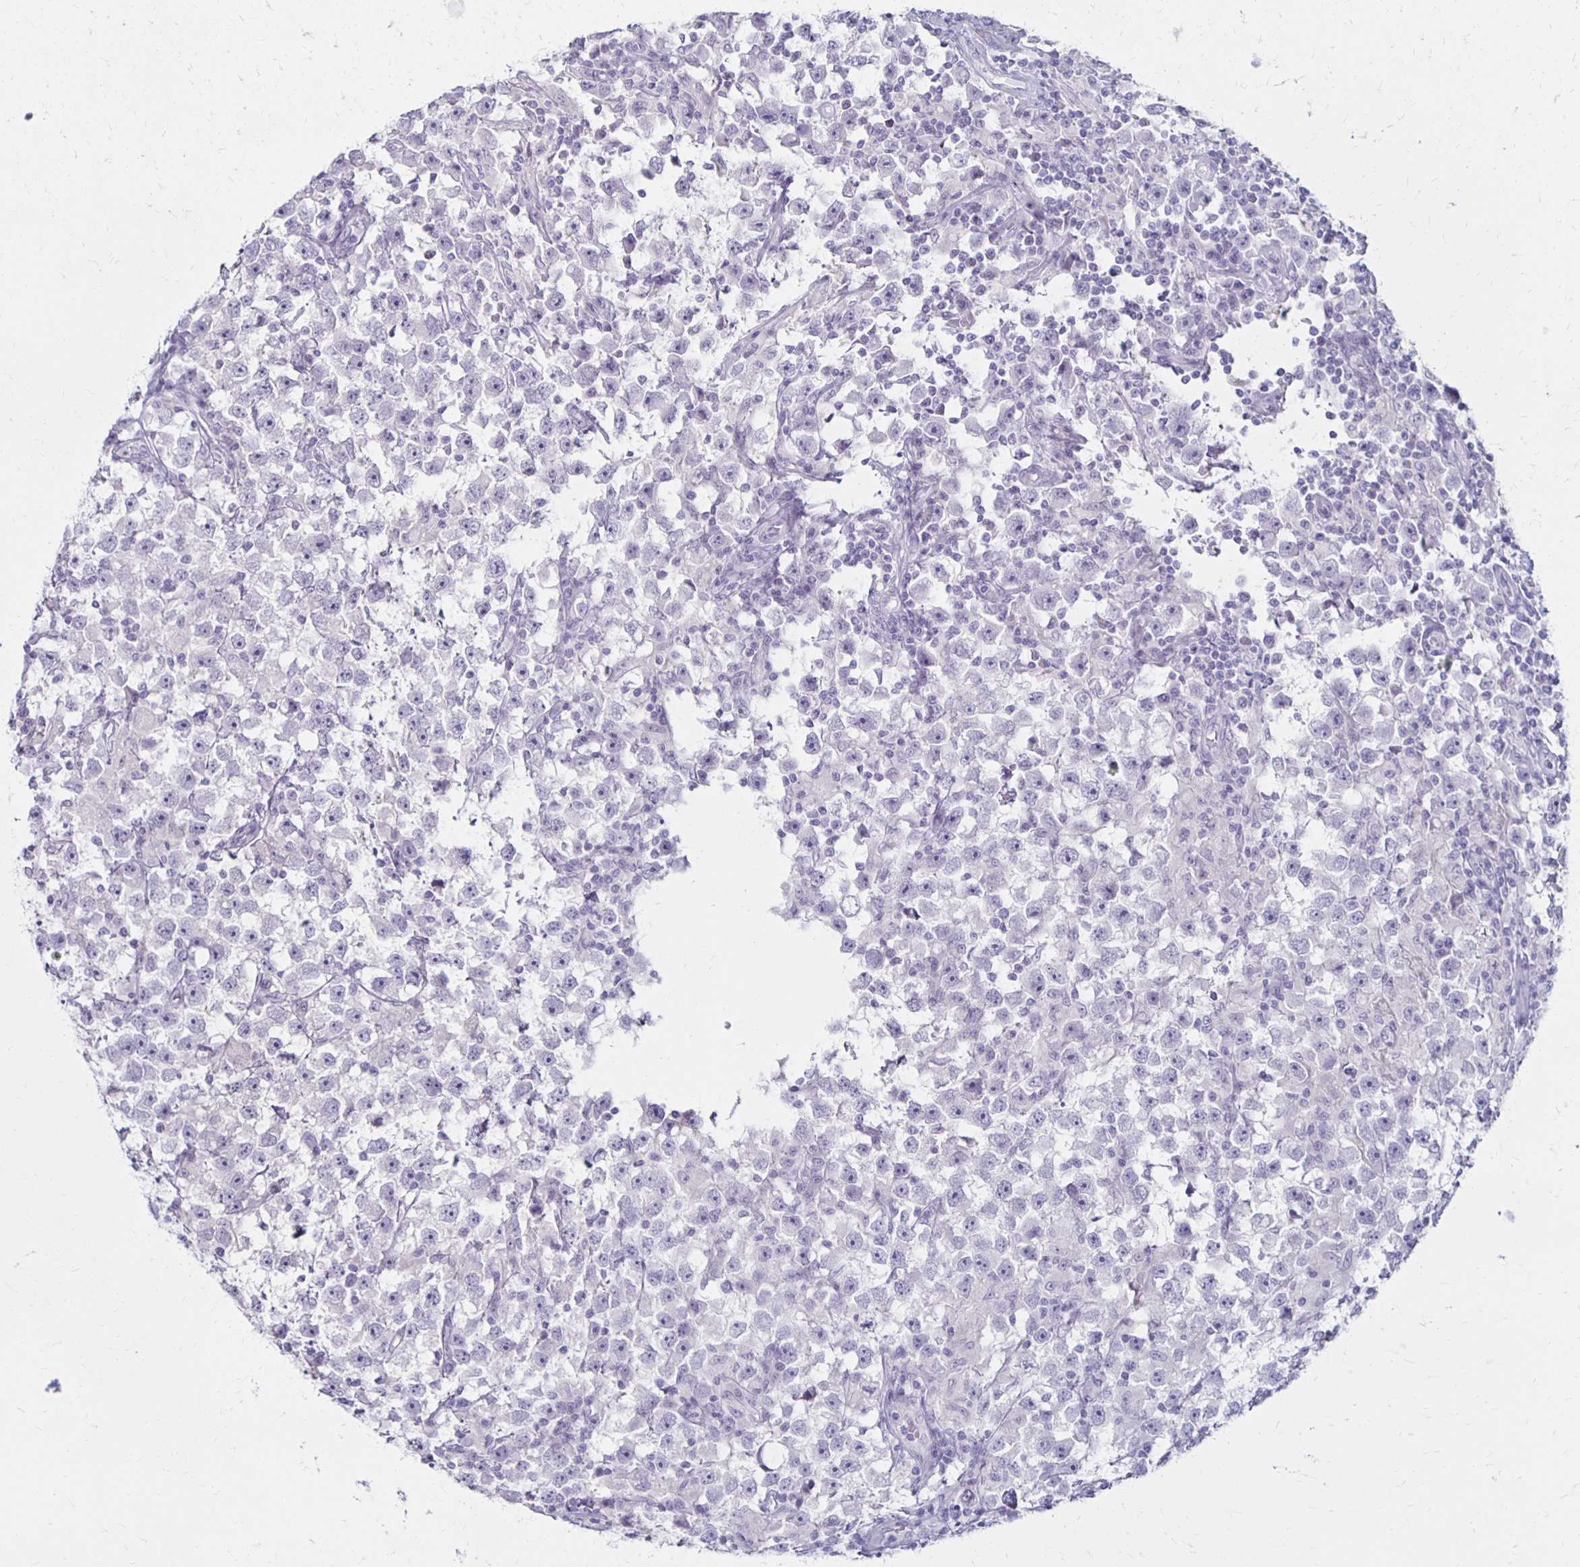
{"staining": {"intensity": "negative", "quantity": "none", "location": "none"}, "tissue": "testis cancer", "cell_type": "Tumor cells", "image_type": "cancer", "snomed": [{"axis": "morphology", "description": "Seminoma, NOS"}, {"axis": "topography", "description": "Testis"}], "caption": "Human testis cancer (seminoma) stained for a protein using immunohistochemistry (IHC) shows no positivity in tumor cells.", "gene": "RYR1", "patient": {"sex": "male", "age": 33}}